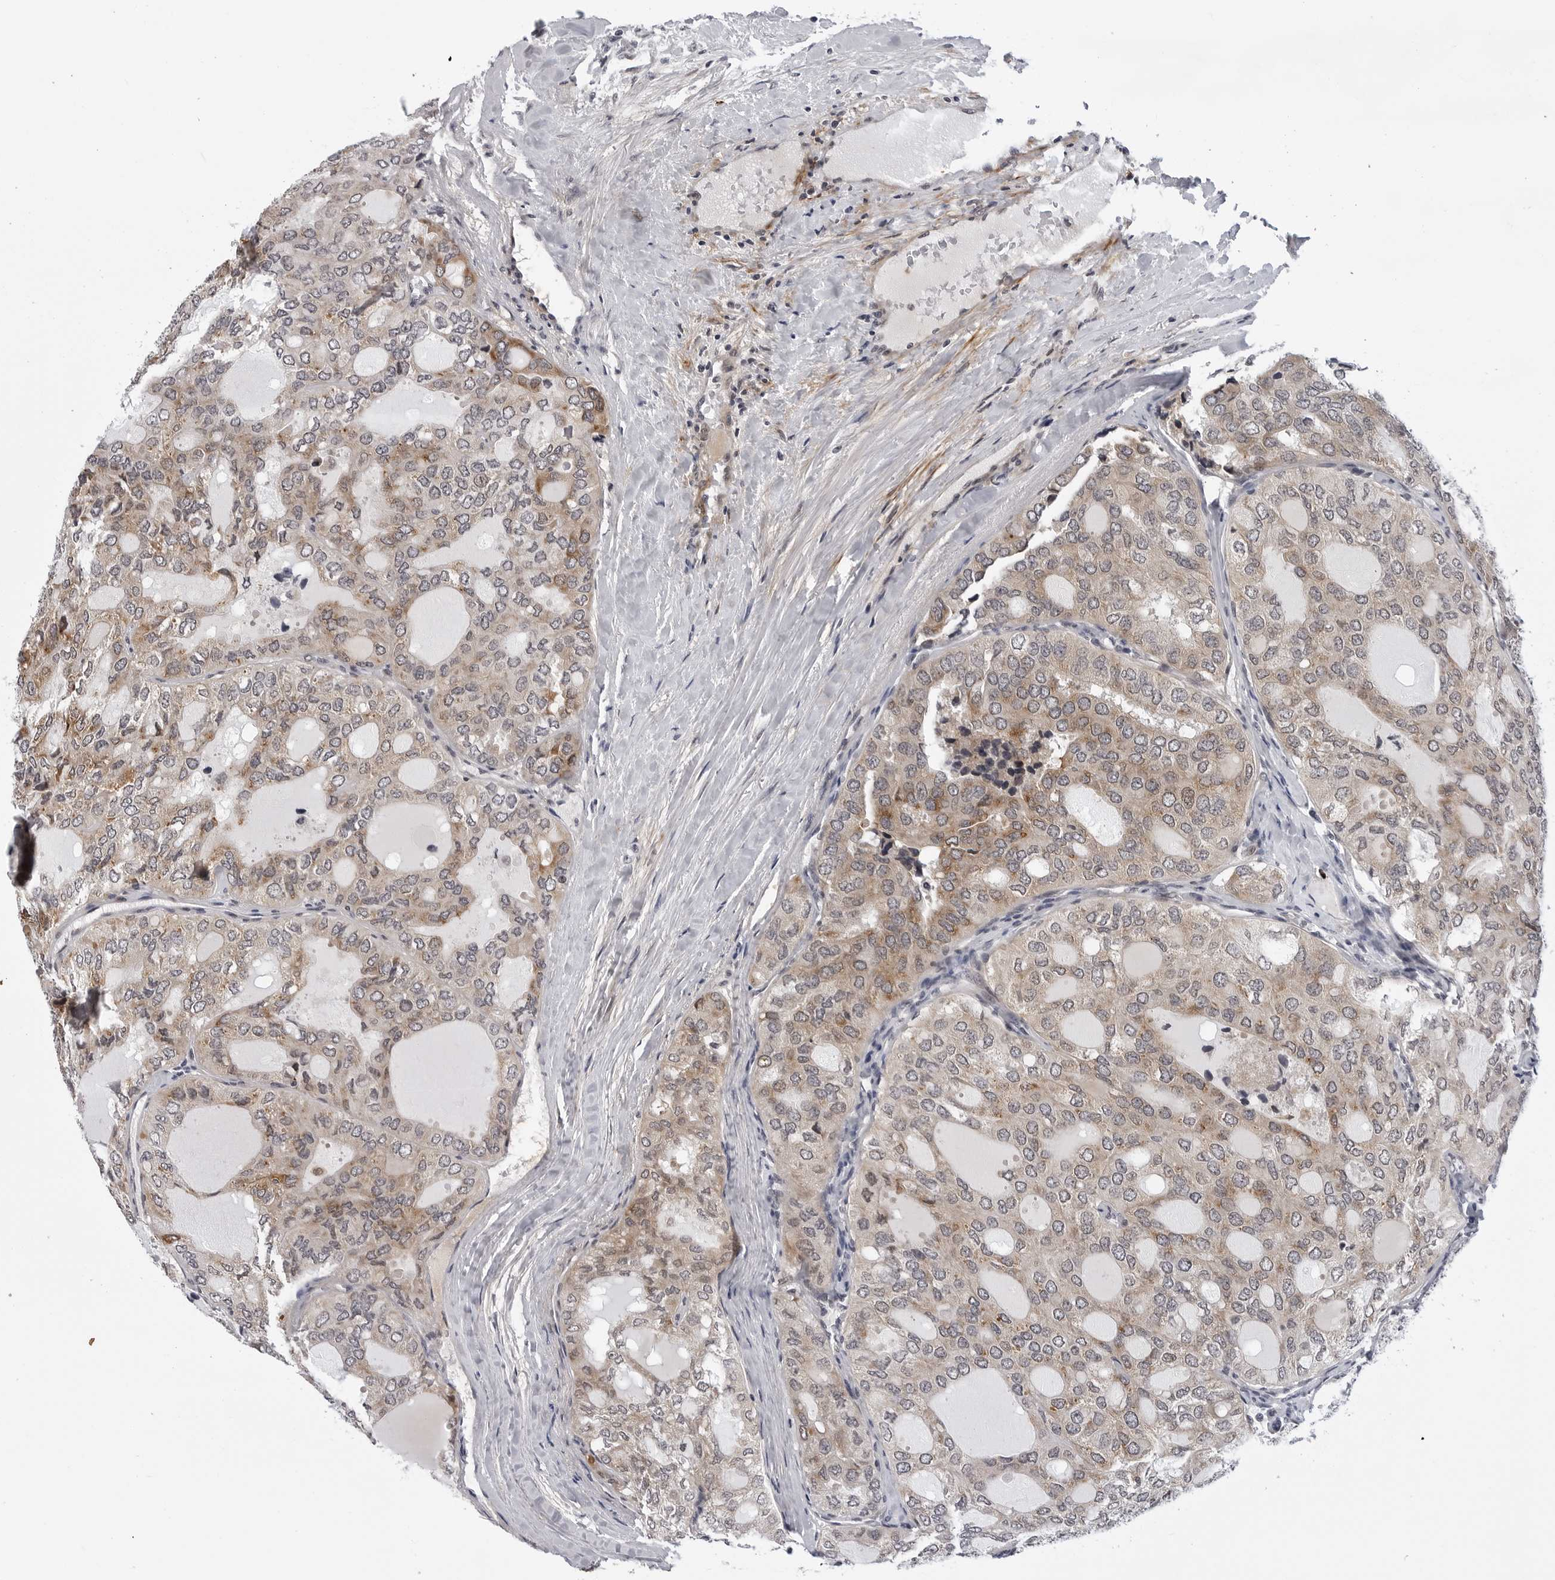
{"staining": {"intensity": "moderate", "quantity": "25%-75%", "location": "cytoplasmic/membranous"}, "tissue": "thyroid cancer", "cell_type": "Tumor cells", "image_type": "cancer", "snomed": [{"axis": "morphology", "description": "Follicular adenoma carcinoma, NOS"}, {"axis": "topography", "description": "Thyroid gland"}], "caption": "Thyroid cancer was stained to show a protein in brown. There is medium levels of moderate cytoplasmic/membranous expression in approximately 25%-75% of tumor cells. The staining was performed using DAB (3,3'-diaminobenzidine) to visualize the protein expression in brown, while the nuclei were stained in blue with hematoxylin (Magnification: 20x).", "gene": "KIAA1614", "patient": {"sex": "male", "age": 75}}